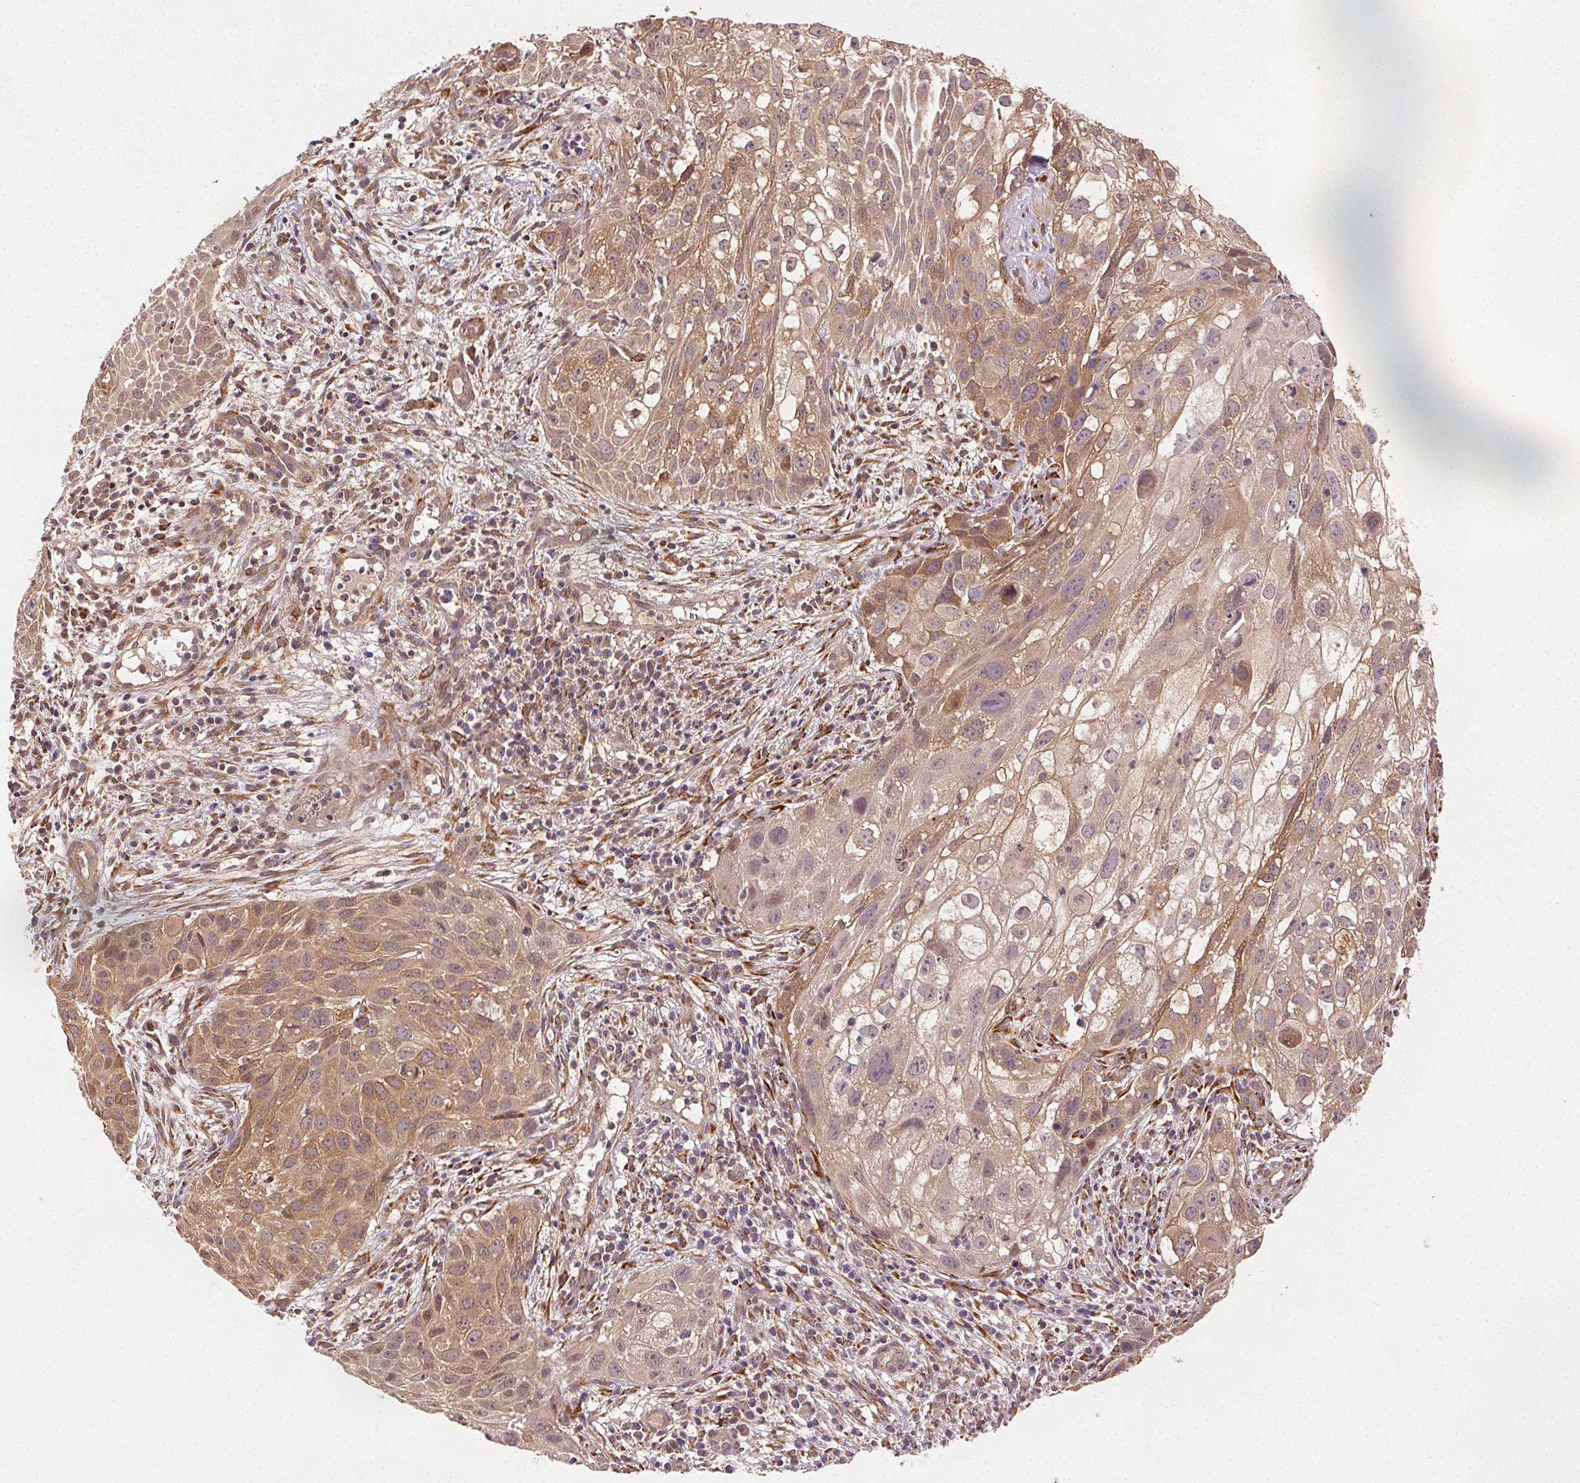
{"staining": {"intensity": "moderate", "quantity": ">75%", "location": "cytoplasmic/membranous"}, "tissue": "cervical cancer", "cell_type": "Tumor cells", "image_type": "cancer", "snomed": [{"axis": "morphology", "description": "Squamous cell carcinoma, NOS"}, {"axis": "topography", "description": "Cervix"}], "caption": "Immunohistochemistry (IHC) staining of cervical cancer, which shows medium levels of moderate cytoplasmic/membranous positivity in about >75% of tumor cells indicating moderate cytoplasmic/membranous protein positivity. The staining was performed using DAB (3,3'-diaminobenzidine) (brown) for protein detection and nuclei were counterstained in hematoxylin (blue).", "gene": "KLHL15", "patient": {"sex": "female", "age": 53}}